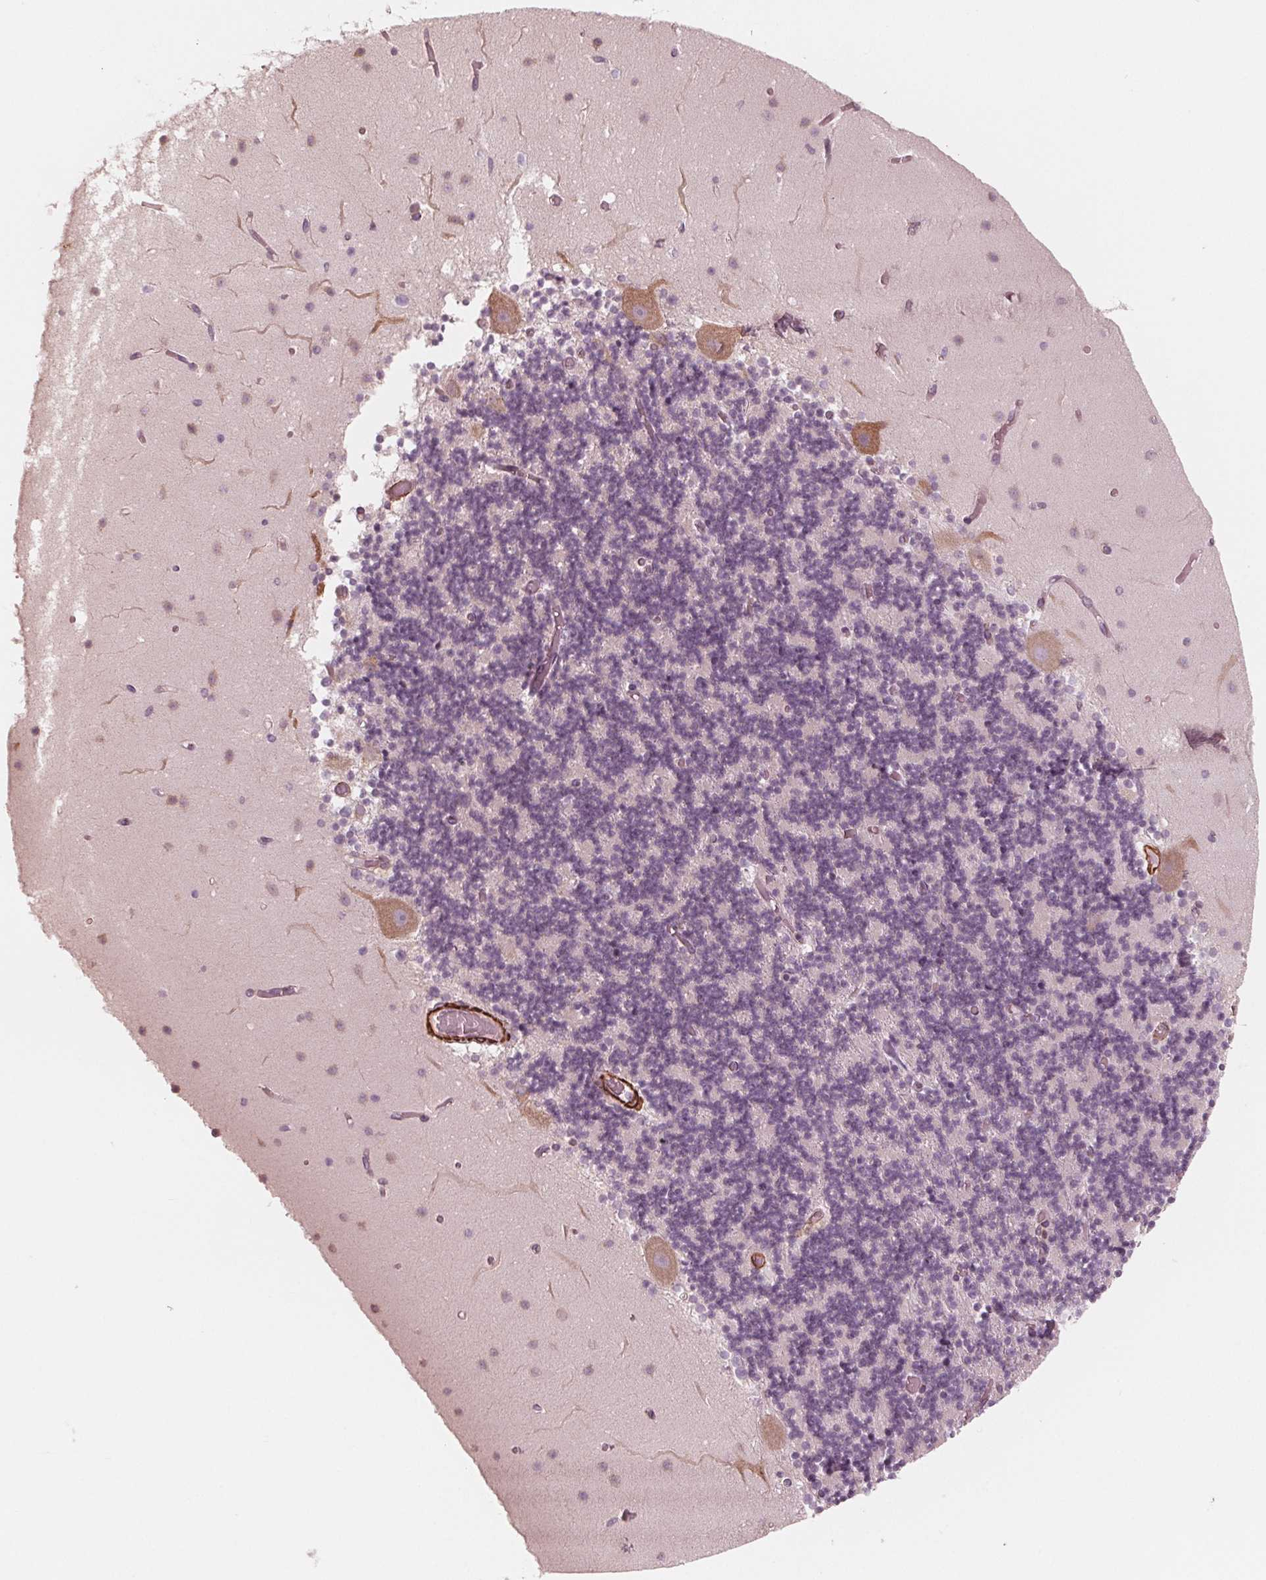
{"staining": {"intensity": "negative", "quantity": "none", "location": "none"}, "tissue": "cerebellum", "cell_type": "Cells in granular layer", "image_type": "normal", "snomed": [{"axis": "morphology", "description": "Normal tissue, NOS"}, {"axis": "topography", "description": "Cerebellum"}], "caption": "A high-resolution micrograph shows immunohistochemistry (IHC) staining of unremarkable cerebellum, which exhibits no significant positivity in cells in granular layer.", "gene": "MIER3", "patient": {"sex": "female", "age": 28}}